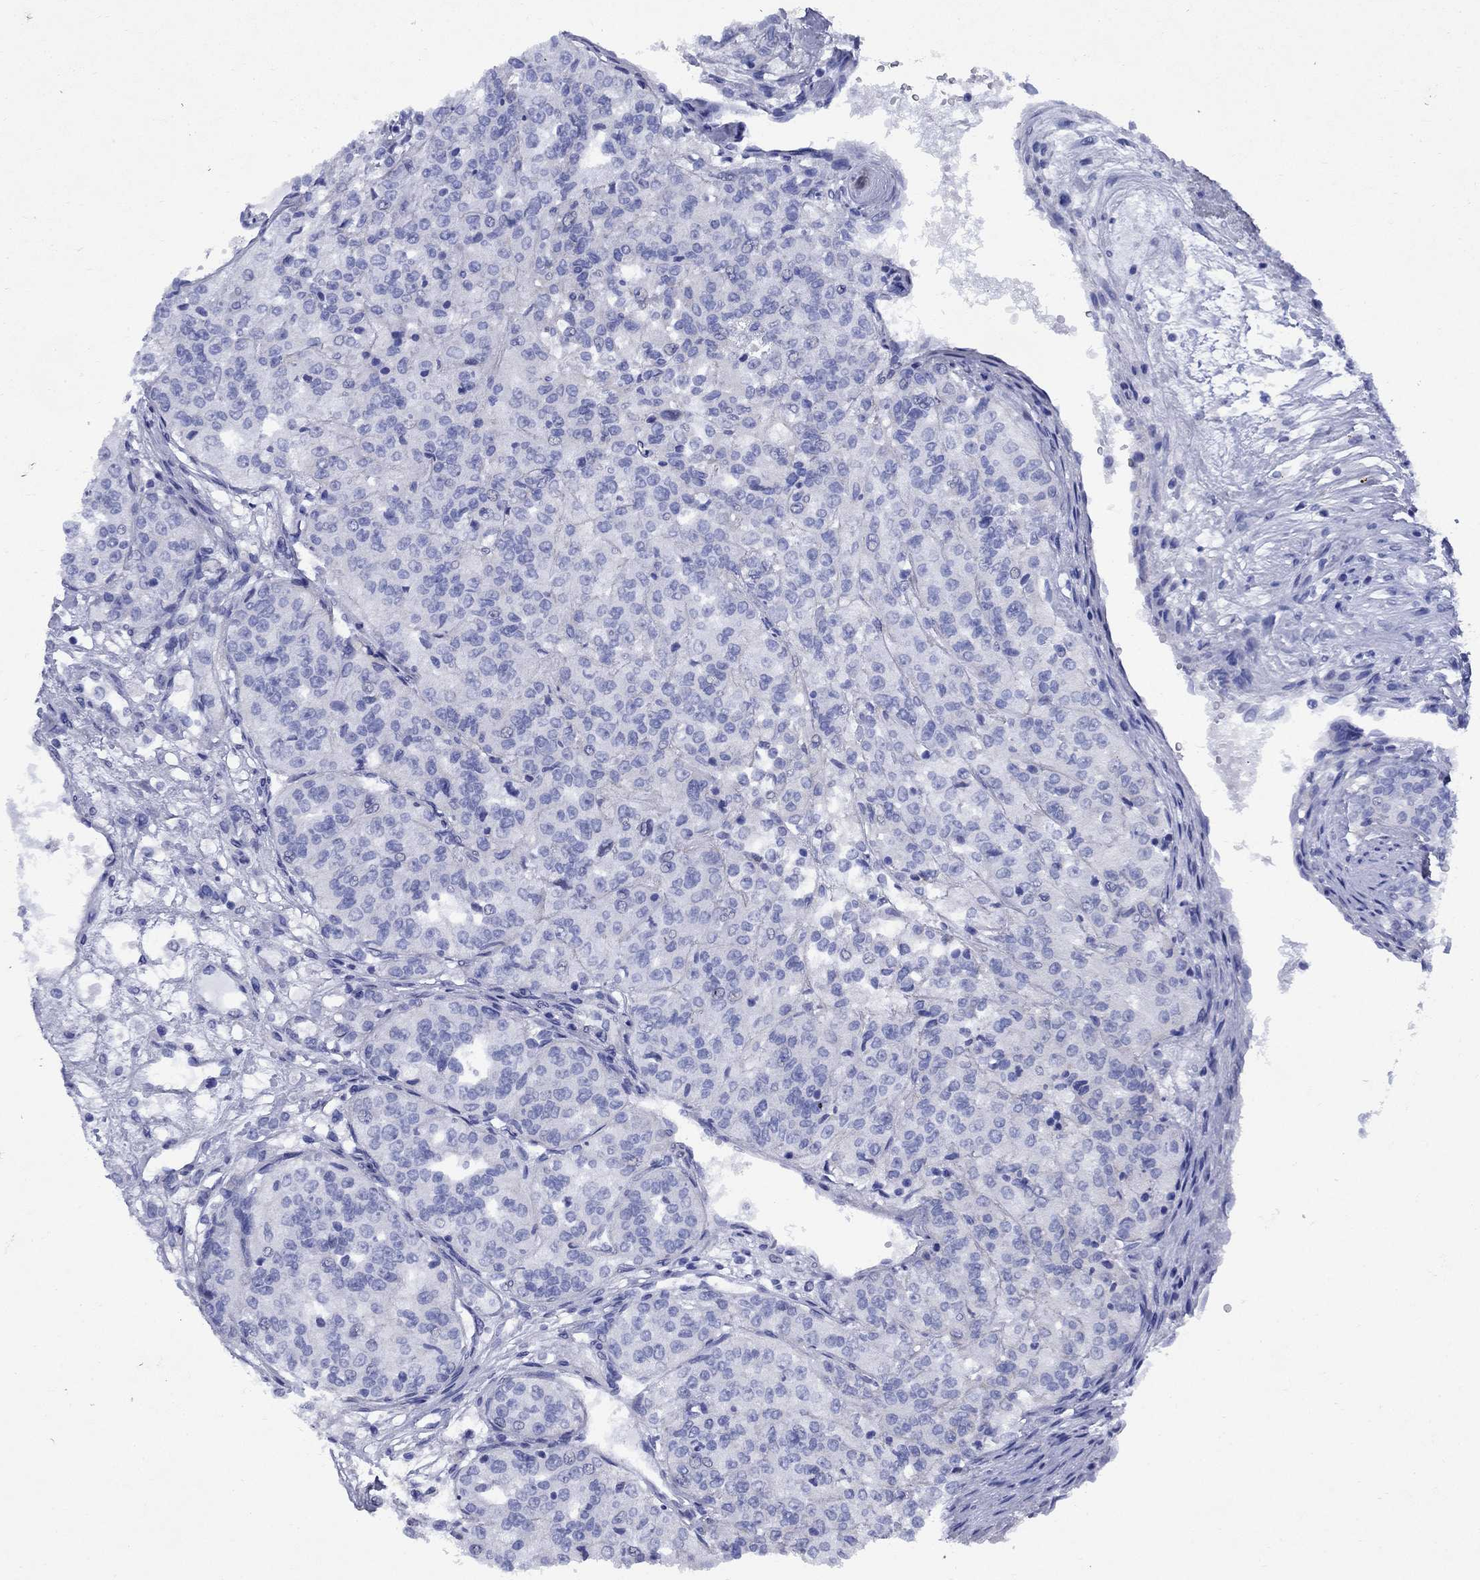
{"staining": {"intensity": "negative", "quantity": "none", "location": "none"}, "tissue": "renal cancer", "cell_type": "Tumor cells", "image_type": "cancer", "snomed": [{"axis": "morphology", "description": "Adenocarcinoma, NOS"}, {"axis": "topography", "description": "Kidney"}], "caption": "Protein analysis of renal adenocarcinoma reveals no significant positivity in tumor cells.", "gene": "STAB2", "patient": {"sex": "female", "age": 63}}